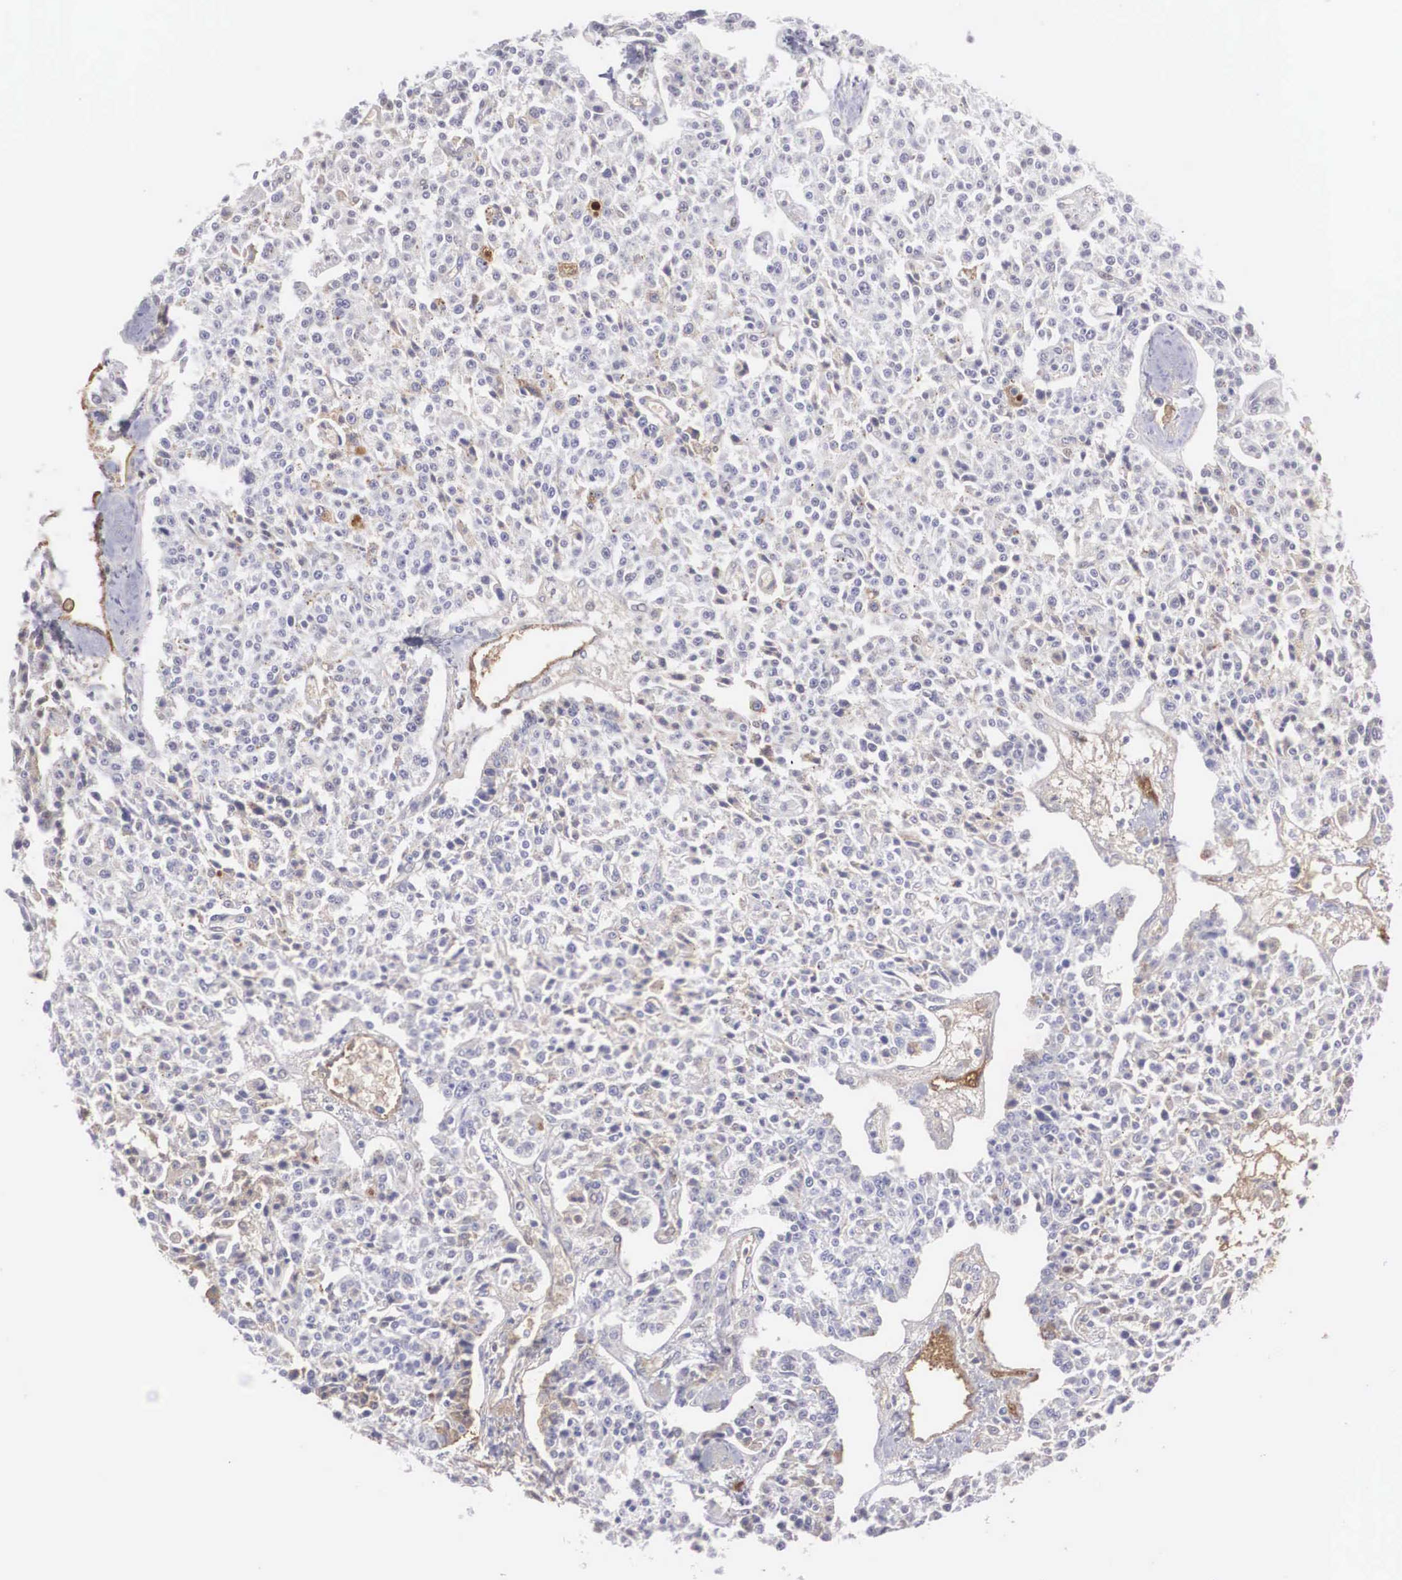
{"staining": {"intensity": "weak", "quantity": "<25%", "location": "cytoplasmic/membranous"}, "tissue": "carcinoid", "cell_type": "Tumor cells", "image_type": "cancer", "snomed": [{"axis": "morphology", "description": "Carcinoid, malignant, NOS"}, {"axis": "topography", "description": "Stomach"}], "caption": "Tumor cells are negative for brown protein staining in carcinoid.", "gene": "RBPJ", "patient": {"sex": "female", "age": 76}}